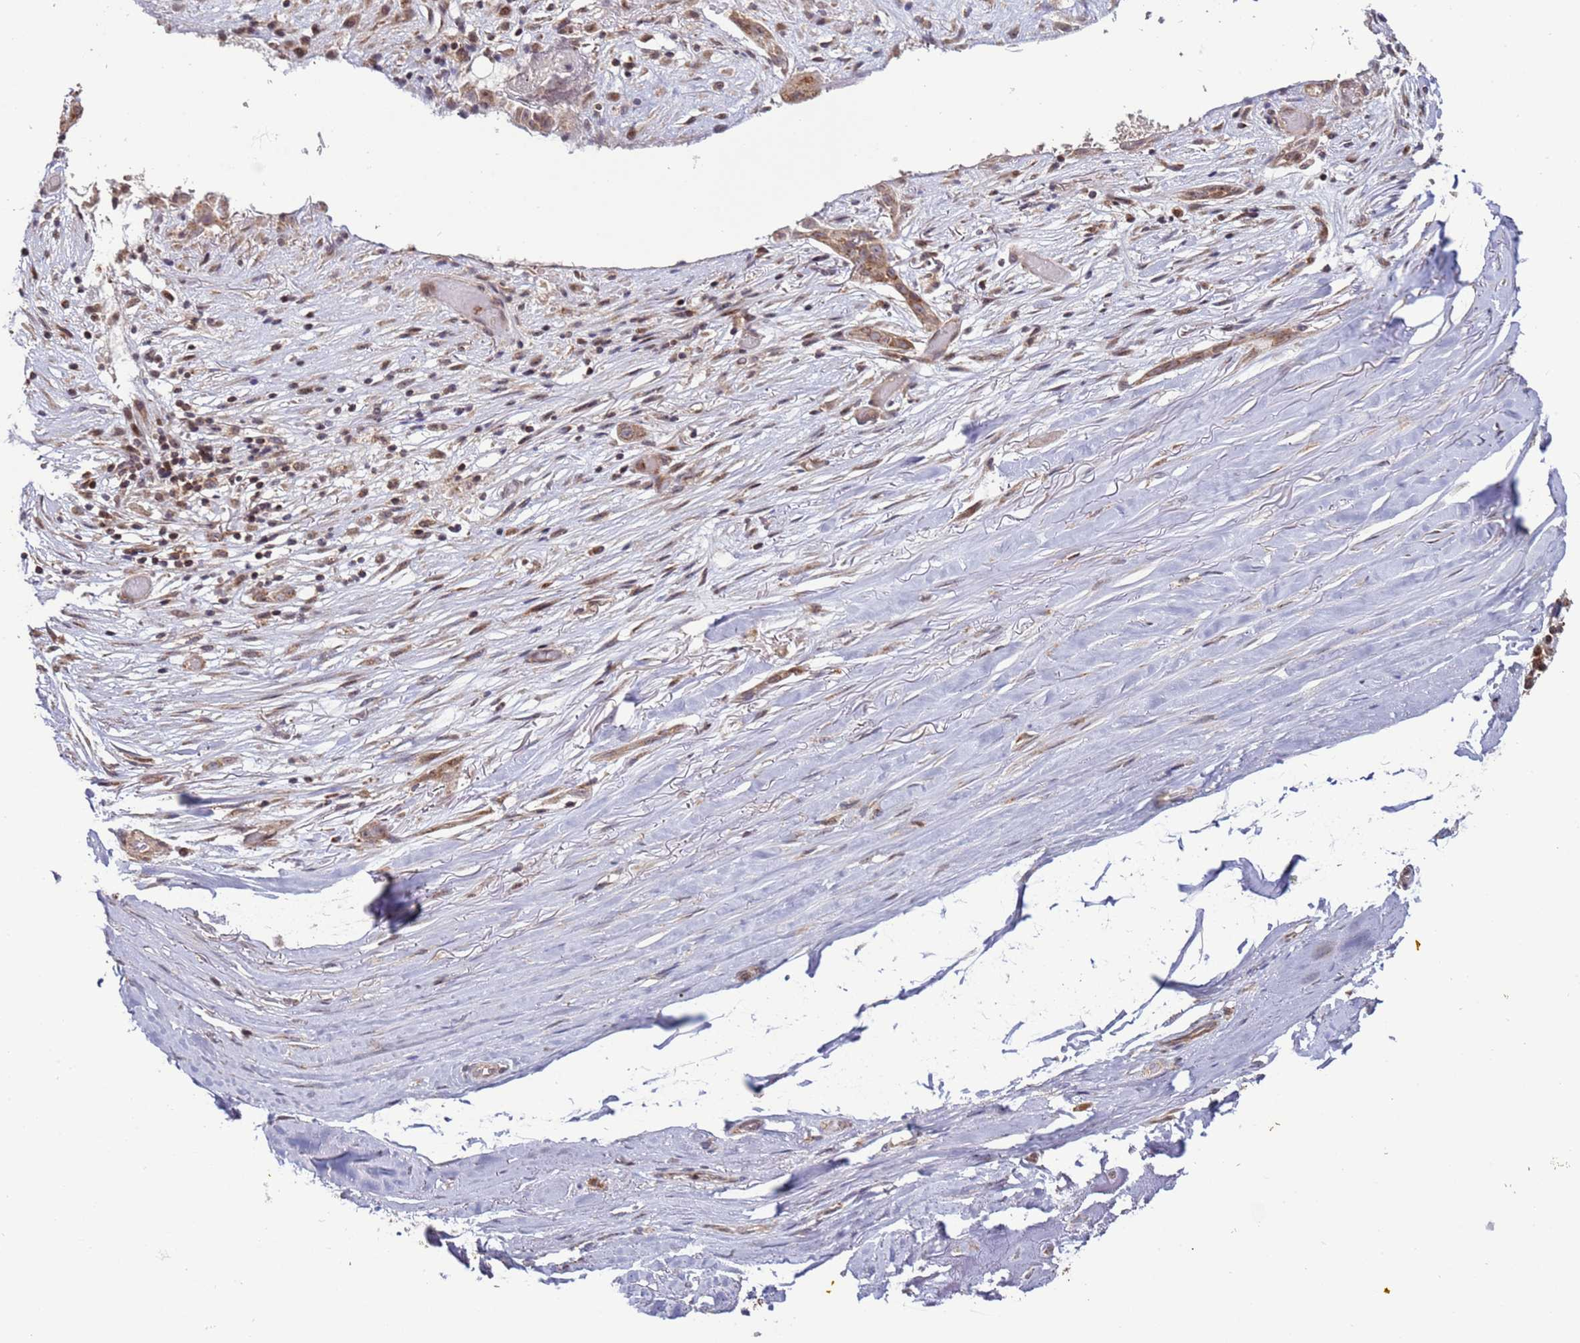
{"staining": {"intensity": "weak", "quantity": ">75%", "location": "cytoplasmic/membranous"}, "tissue": "adipose tissue", "cell_type": "Adipocytes", "image_type": "normal", "snomed": [{"axis": "morphology", "description": "Normal tissue, NOS"}, {"axis": "morphology", "description": "Basal cell carcinoma"}, {"axis": "topography", "description": "Skin"}], "caption": "Adipose tissue stained for a protein (brown) exhibits weak cytoplasmic/membranous positive staining in about >75% of adipocytes.", "gene": "RCOR2", "patient": {"sex": "female", "age": 89}}